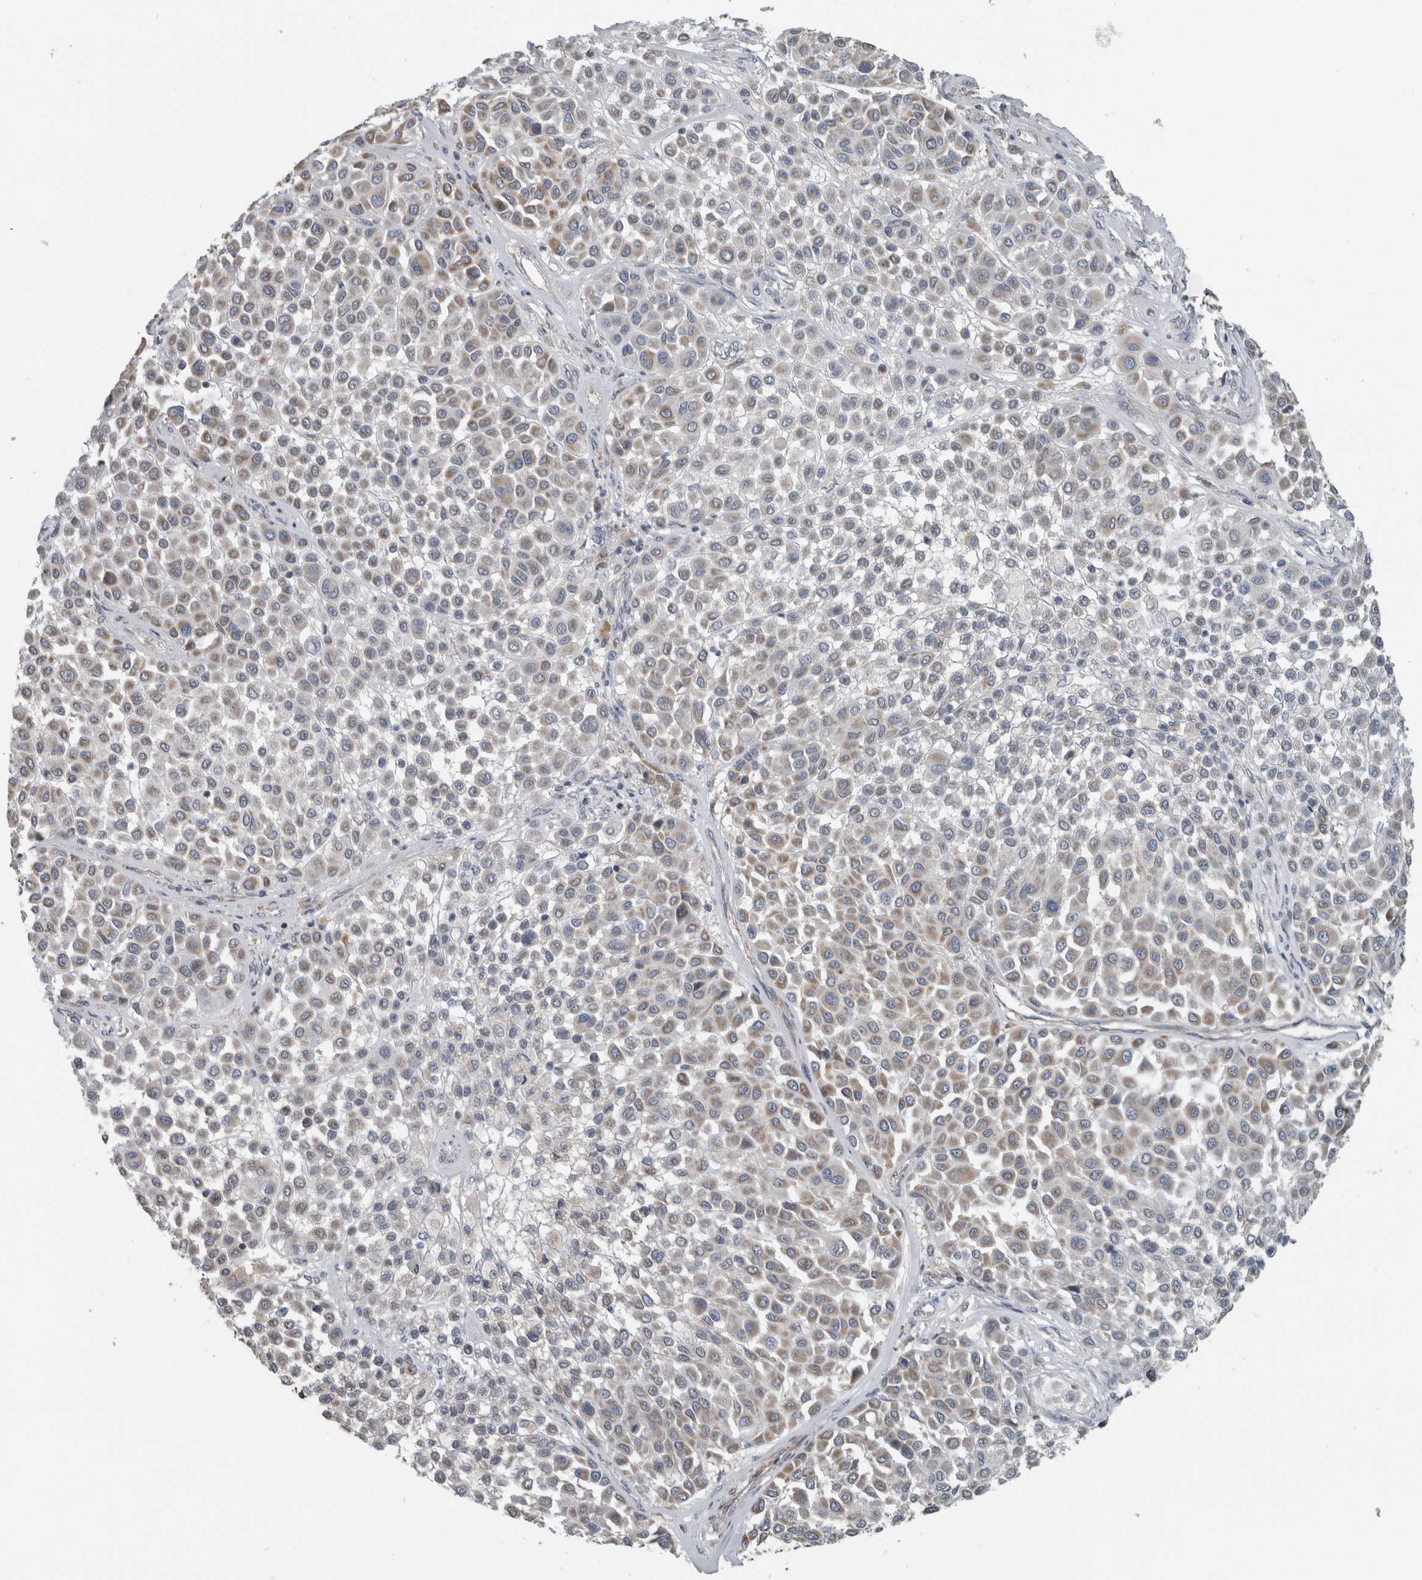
{"staining": {"intensity": "weak", "quantity": "25%-75%", "location": "cytoplasmic/membranous"}, "tissue": "melanoma", "cell_type": "Tumor cells", "image_type": "cancer", "snomed": [{"axis": "morphology", "description": "Malignant melanoma, Metastatic site"}, {"axis": "topography", "description": "Soft tissue"}], "caption": "Malignant melanoma (metastatic site) stained for a protein (brown) displays weak cytoplasmic/membranous positive positivity in about 25%-75% of tumor cells.", "gene": "ARMC1", "patient": {"sex": "male", "age": 41}}